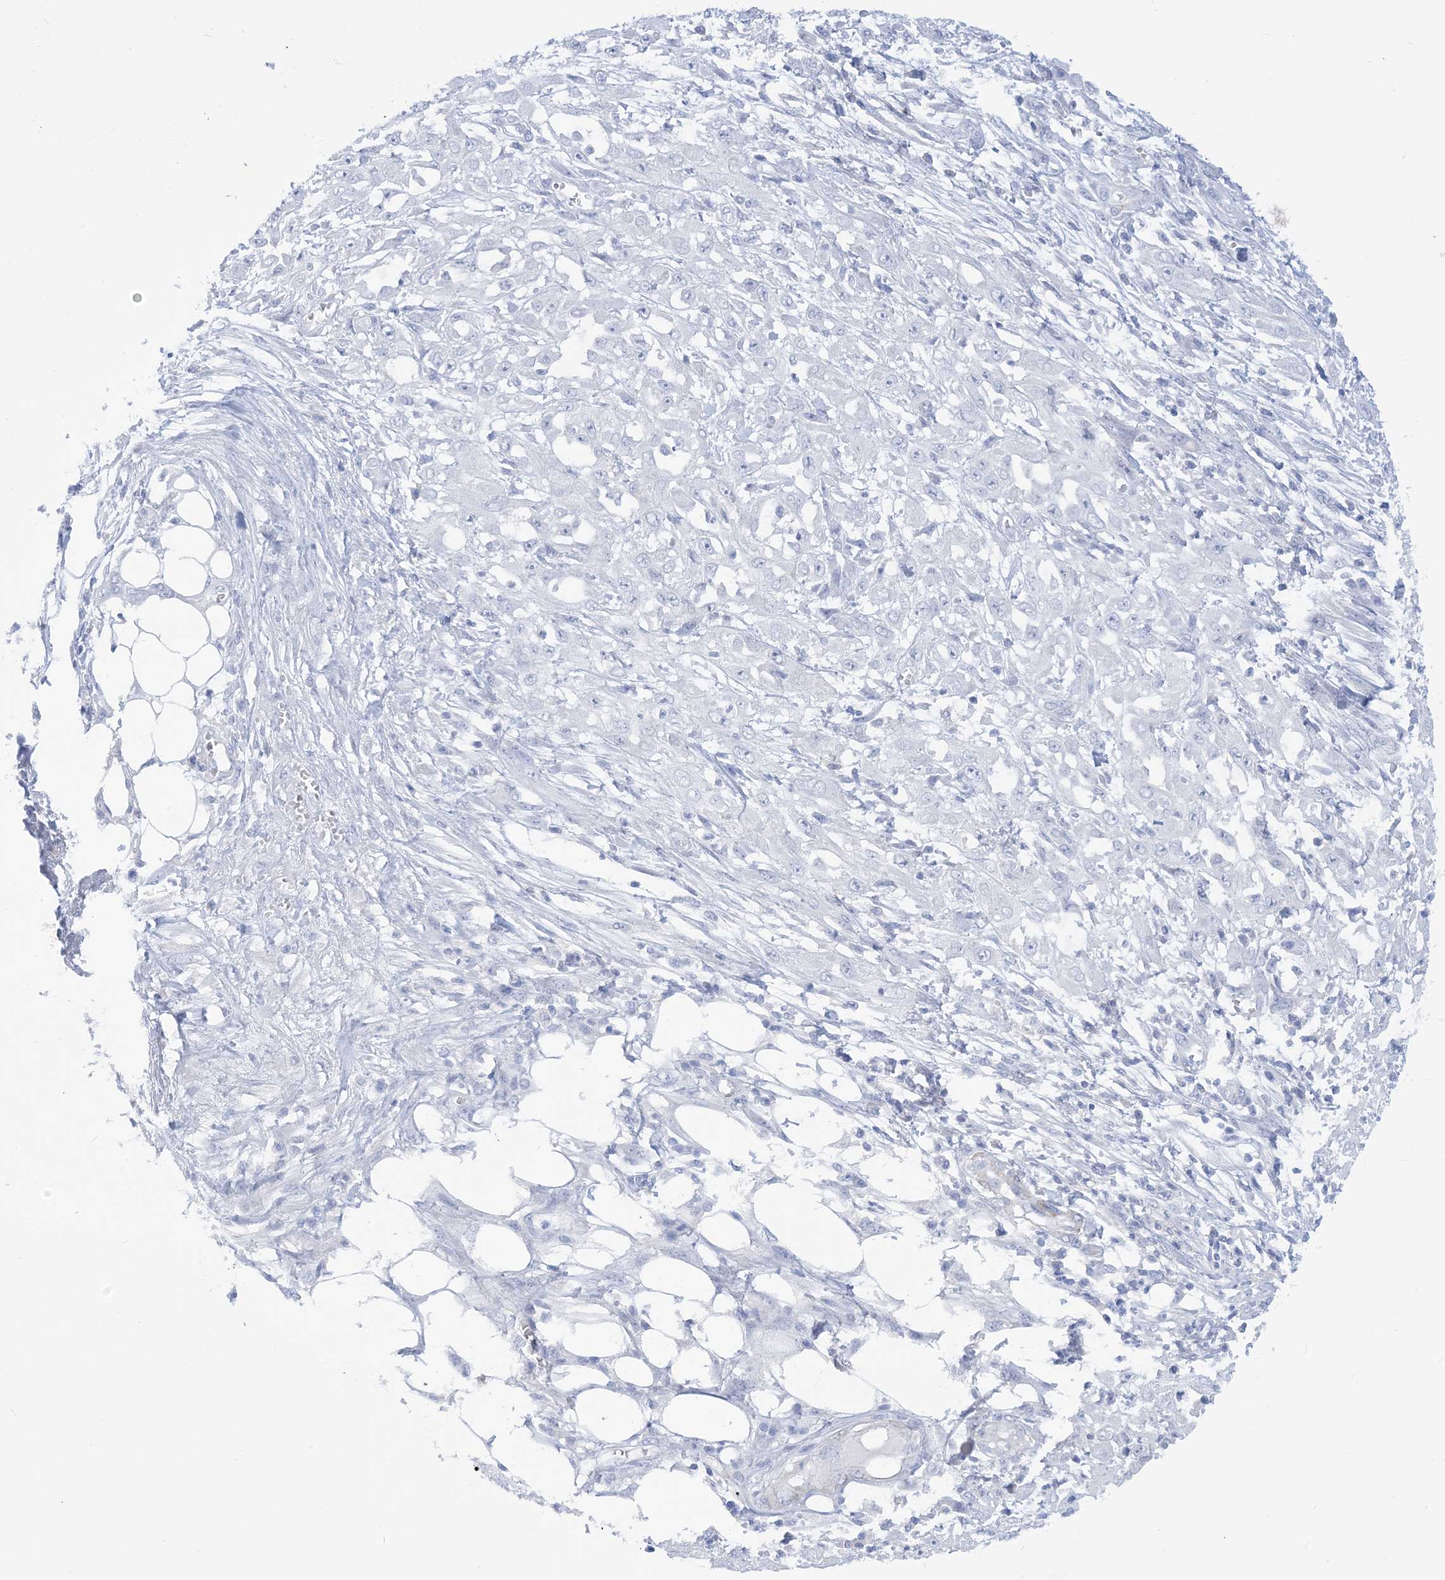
{"staining": {"intensity": "negative", "quantity": "none", "location": "none"}, "tissue": "skin cancer", "cell_type": "Tumor cells", "image_type": "cancer", "snomed": [{"axis": "morphology", "description": "Squamous cell carcinoma, NOS"}, {"axis": "morphology", "description": "Squamous cell carcinoma, metastatic, NOS"}, {"axis": "topography", "description": "Skin"}, {"axis": "topography", "description": "Lymph node"}], "caption": "DAB (3,3'-diaminobenzidine) immunohistochemical staining of metastatic squamous cell carcinoma (skin) reveals no significant staining in tumor cells. (DAB immunohistochemistry (IHC), high magnification).", "gene": "MARS2", "patient": {"sex": "male", "age": 75}}